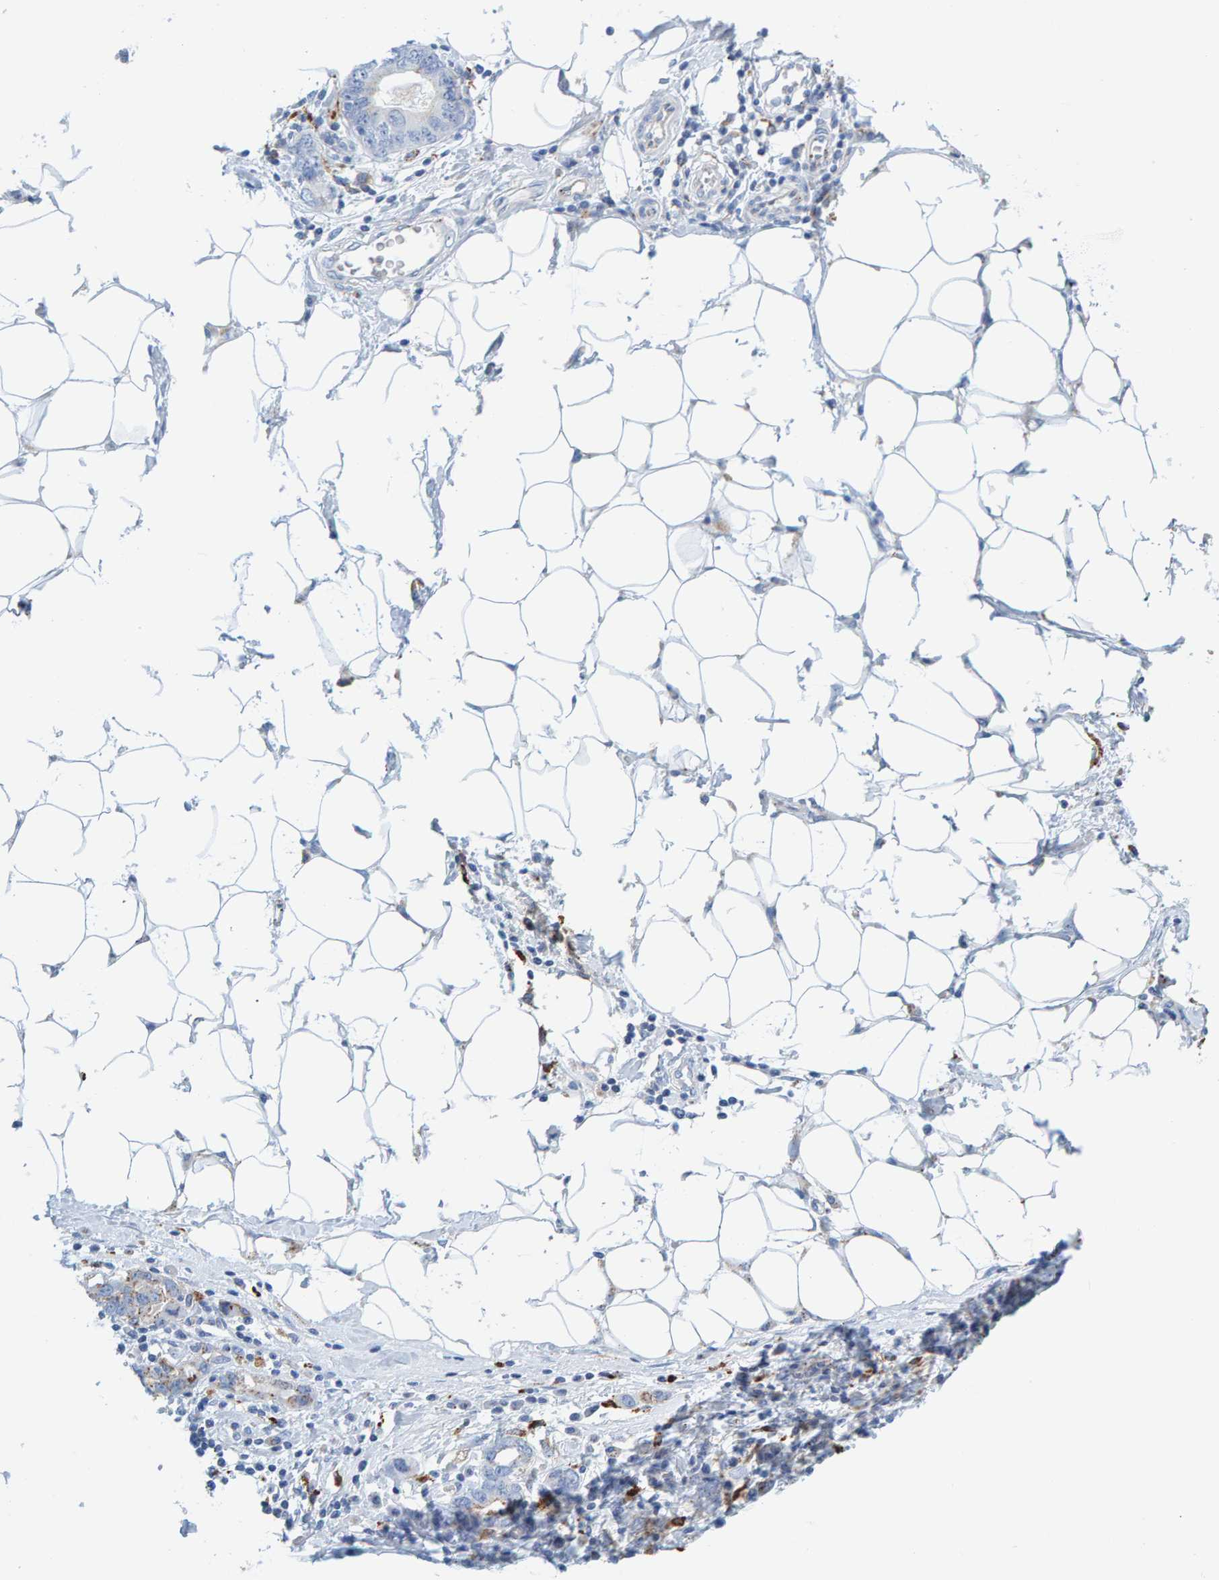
{"staining": {"intensity": "negative", "quantity": "none", "location": "none"}, "tissue": "stomach cancer", "cell_type": "Tumor cells", "image_type": "cancer", "snomed": [{"axis": "morphology", "description": "Adenocarcinoma, NOS"}, {"axis": "topography", "description": "Stomach, lower"}], "caption": "Image shows no protein expression in tumor cells of stomach cancer tissue.", "gene": "BIN3", "patient": {"sex": "female", "age": 93}}